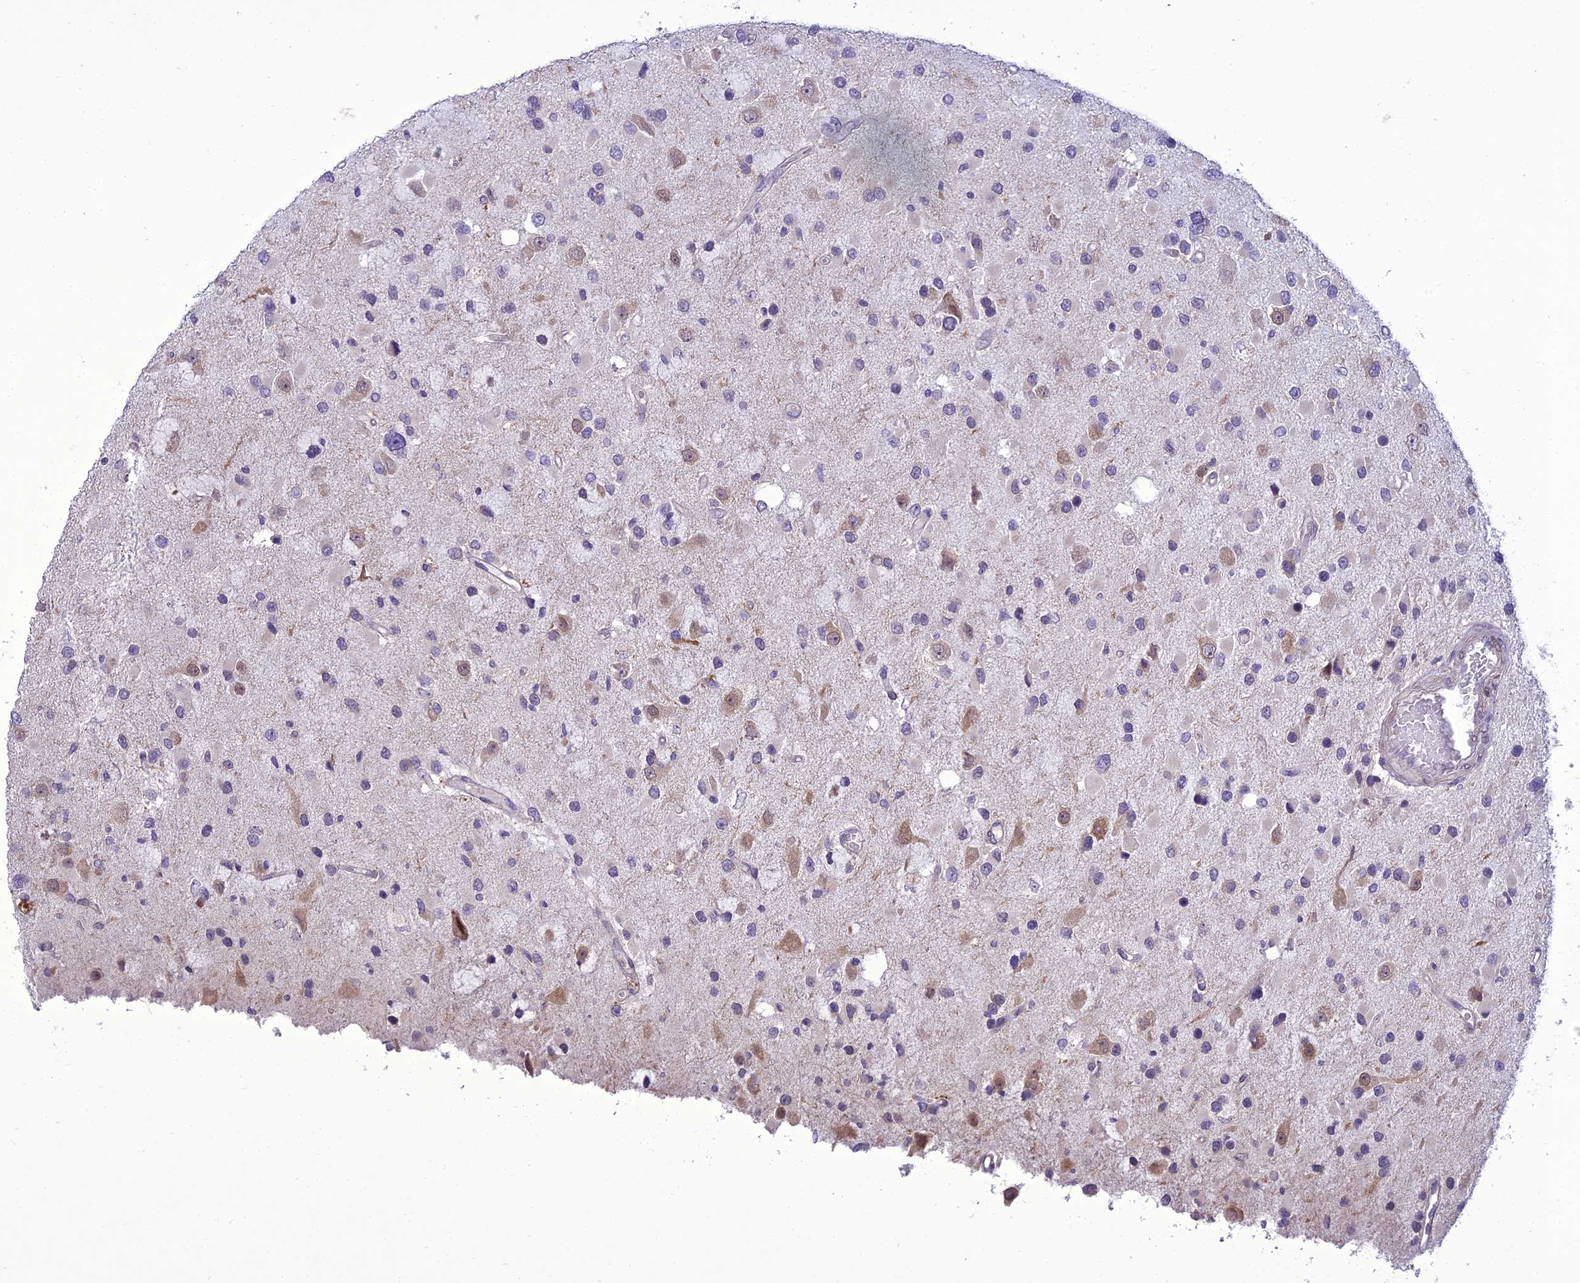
{"staining": {"intensity": "negative", "quantity": "none", "location": "none"}, "tissue": "glioma", "cell_type": "Tumor cells", "image_type": "cancer", "snomed": [{"axis": "morphology", "description": "Glioma, malignant, High grade"}, {"axis": "topography", "description": "Brain"}], "caption": "IHC image of glioma stained for a protein (brown), which reveals no expression in tumor cells.", "gene": "NEURL2", "patient": {"sex": "male", "age": 53}}